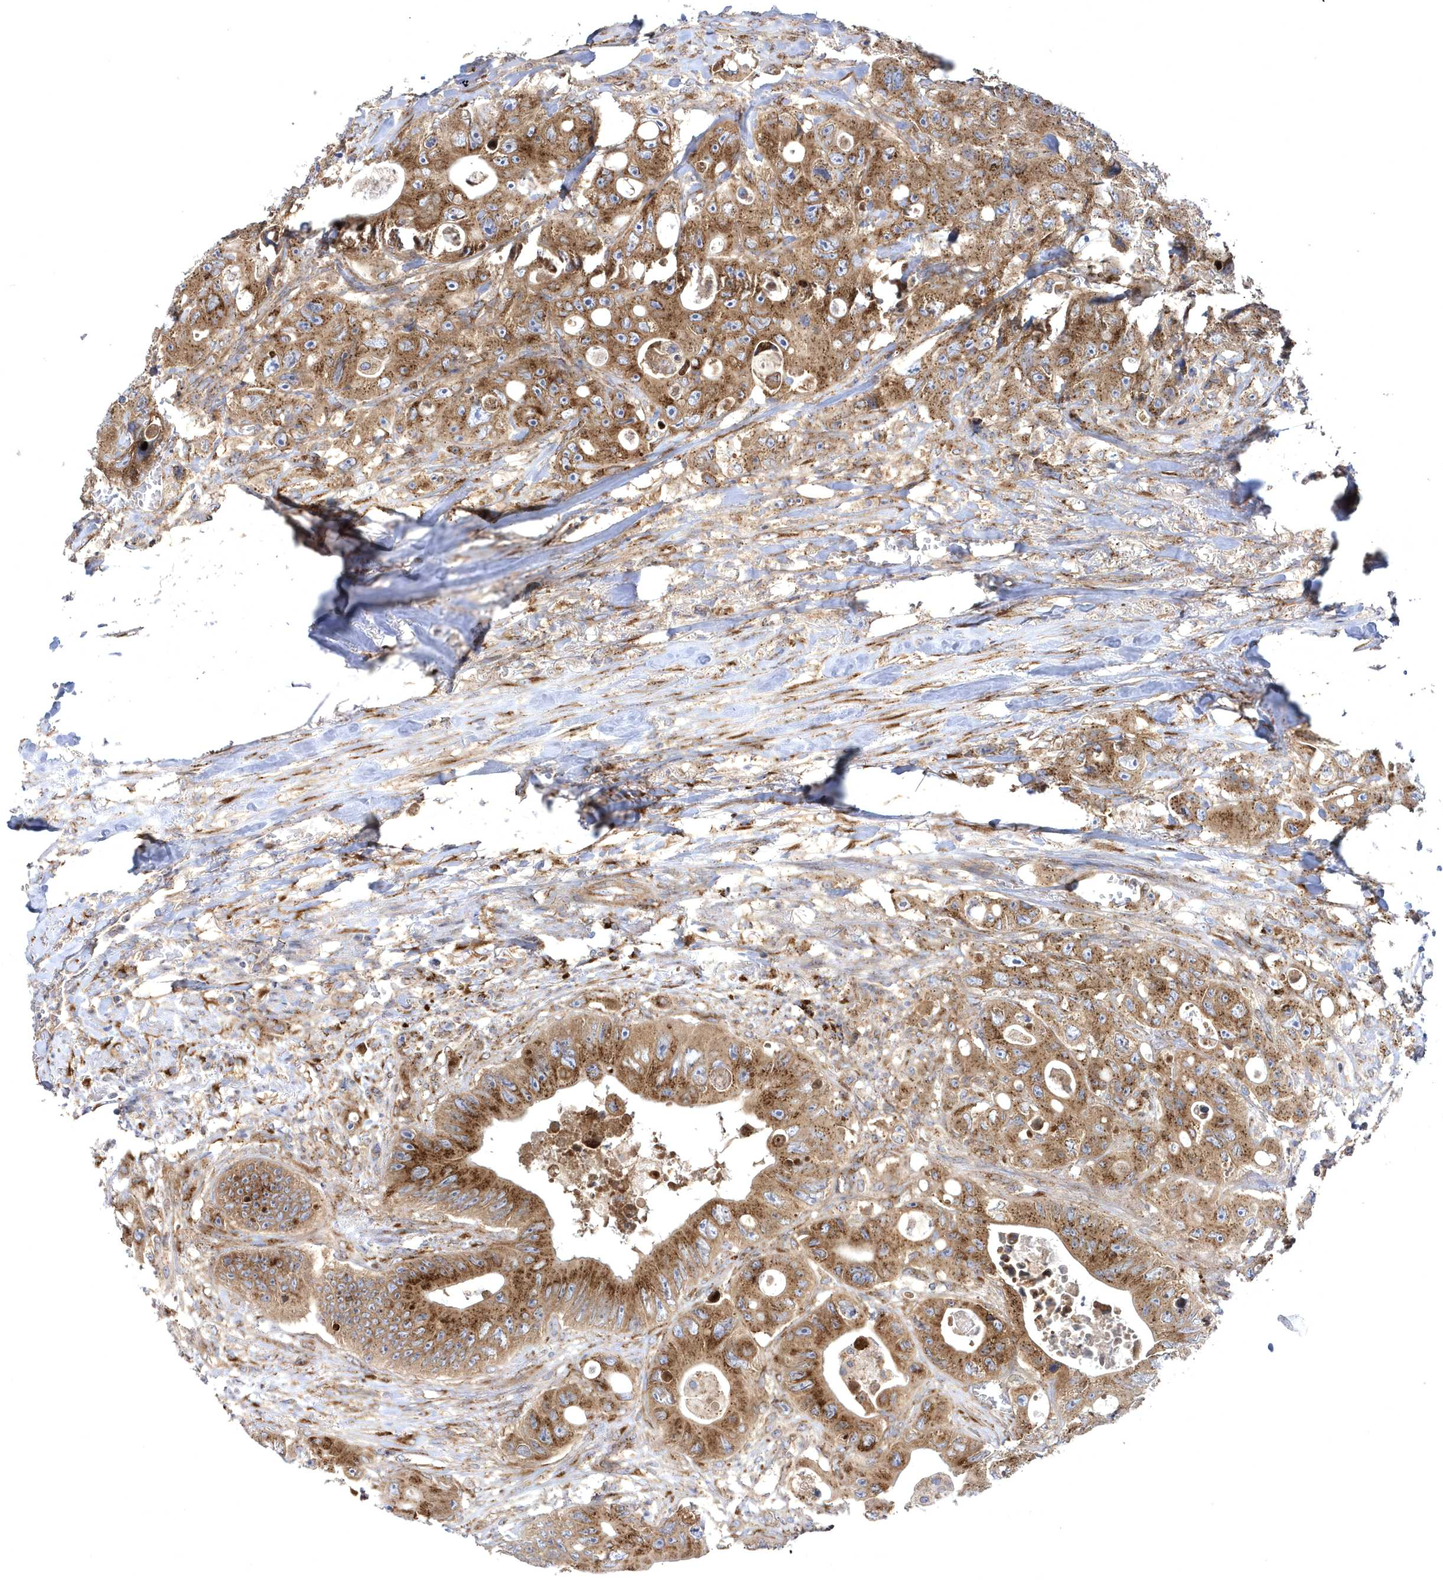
{"staining": {"intensity": "moderate", "quantity": ">75%", "location": "cytoplasmic/membranous"}, "tissue": "colorectal cancer", "cell_type": "Tumor cells", "image_type": "cancer", "snomed": [{"axis": "morphology", "description": "Adenocarcinoma, NOS"}, {"axis": "topography", "description": "Colon"}], "caption": "Protein staining by immunohistochemistry reveals moderate cytoplasmic/membranous positivity in approximately >75% of tumor cells in adenocarcinoma (colorectal). Using DAB (brown) and hematoxylin (blue) stains, captured at high magnification using brightfield microscopy.", "gene": "COPB2", "patient": {"sex": "female", "age": 46}}